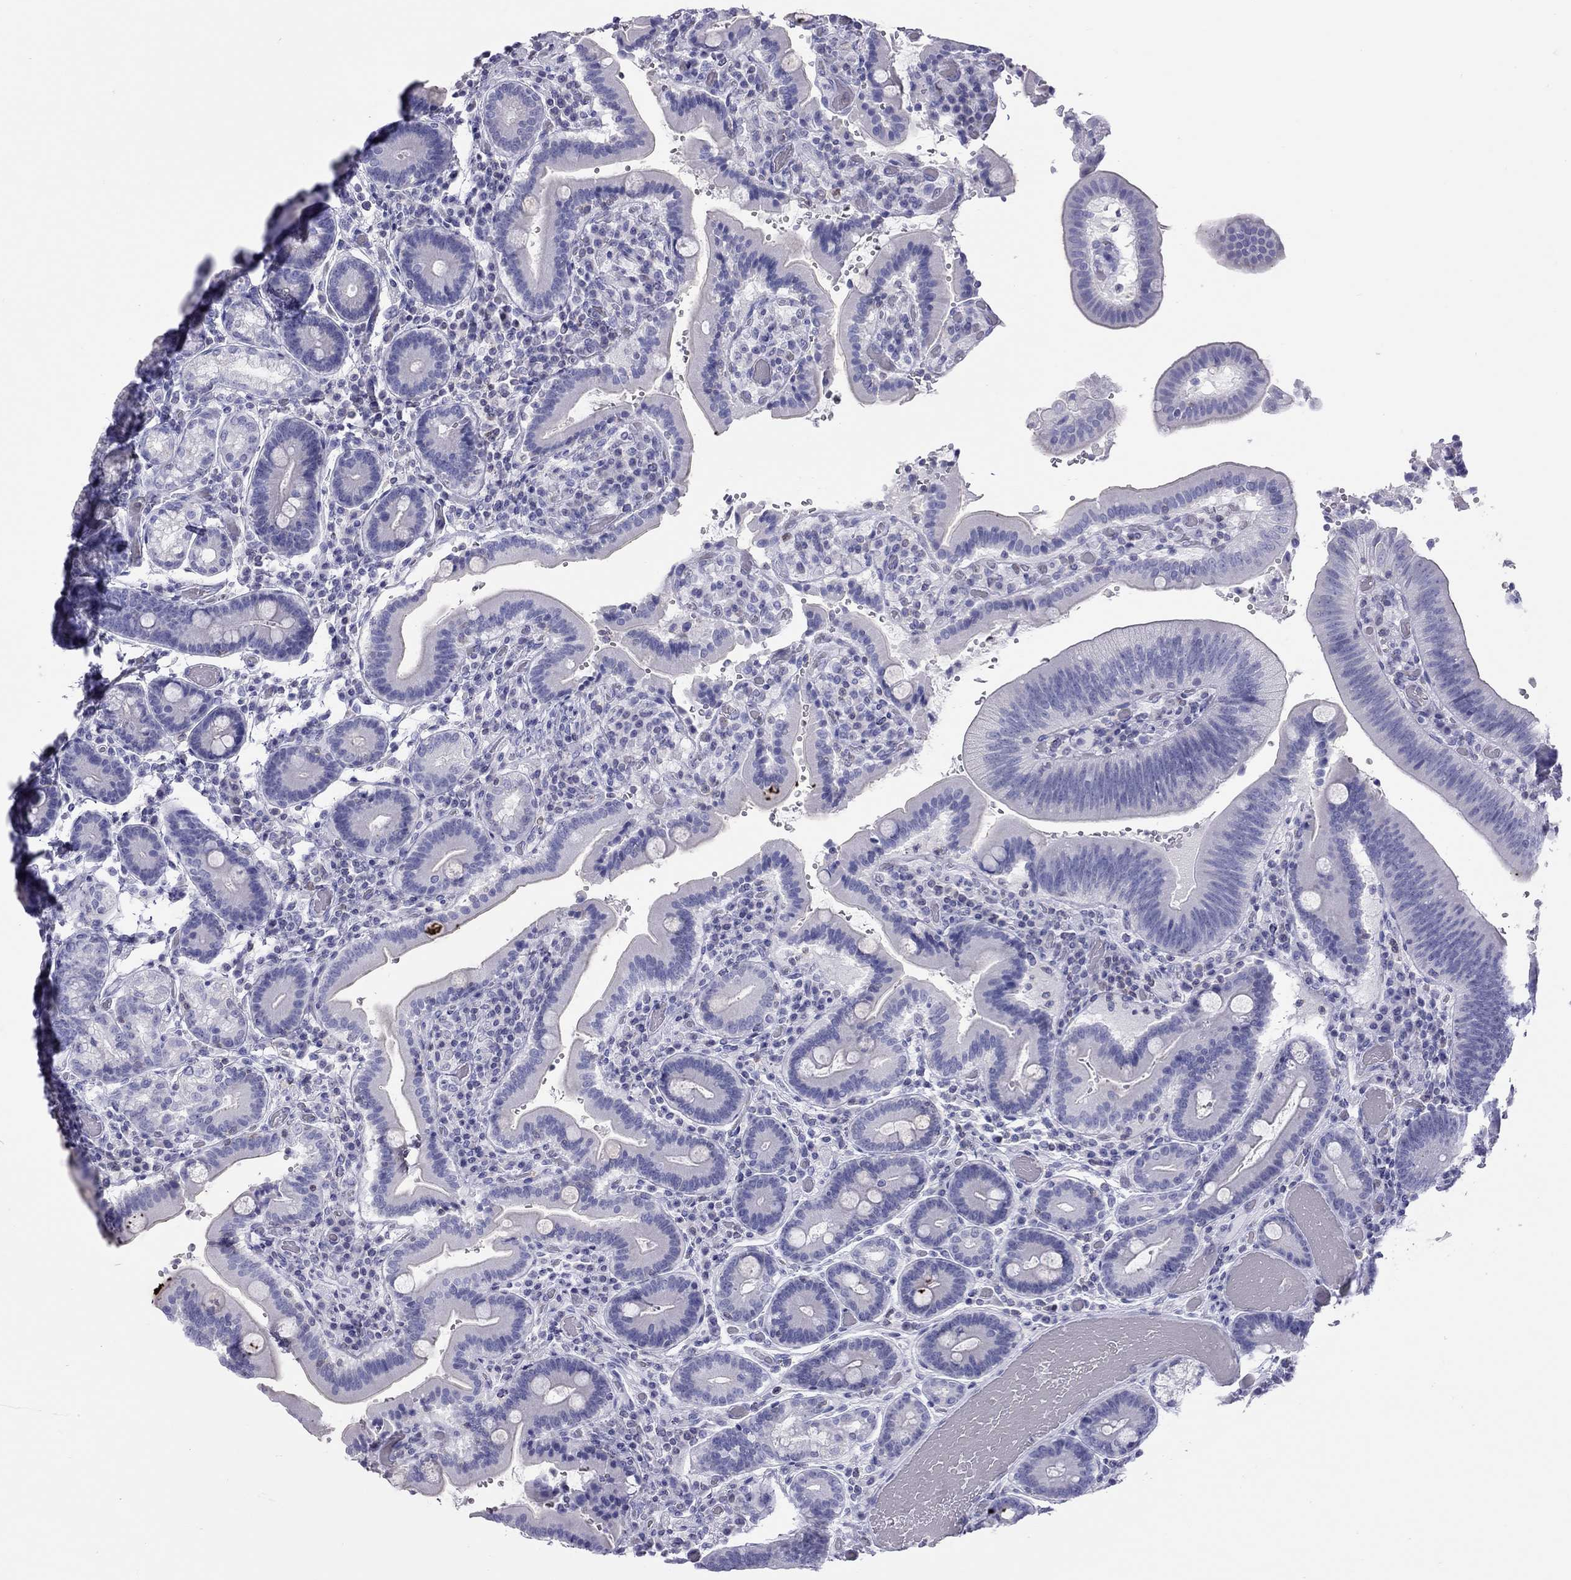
{"staining": {"intensity": "negative", "quantity": "none", "location": "none"}, "tissue": "duodenum", "cell_type": "Glandular cells", "image_type": "normal", "snomed": [{"axis": "morphology", "description": "Normal tissue, NOS"}, {"axis": "topography", "description": "Duodenum"}], "caption": "DAB immunohistochemical staining of normal duodenum shows no significant staining in glandular cells. (DAB IHC visualized using brightfield microscopy, high magnification).", "gene": "STAG3", "patient": {"sex": "female", "age": 62}}